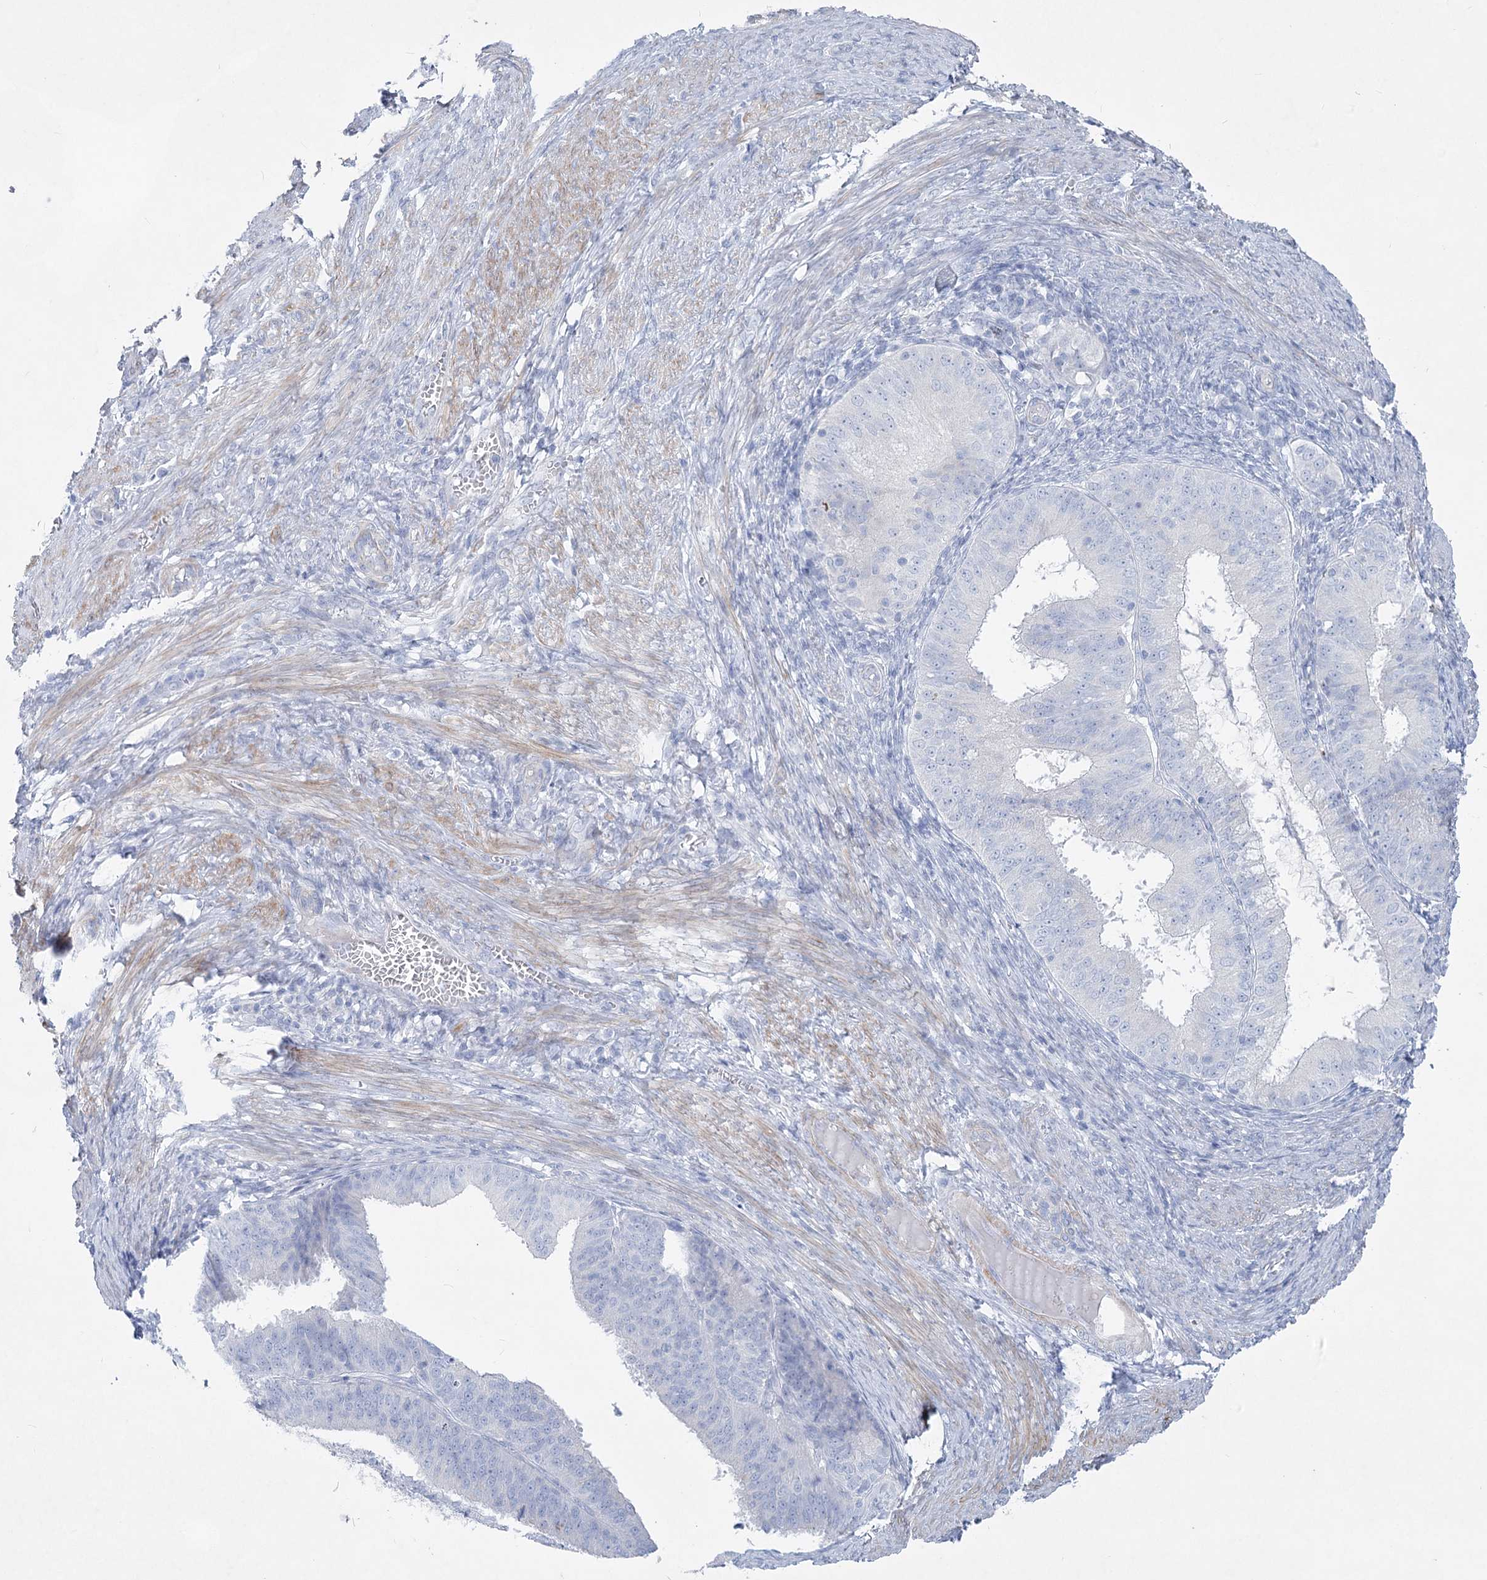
{"staining": {"intensity": "negative", "quantity": "none", "location": "none"}, "tissue": "endometrial cancer", "cell_type": "Tumor cells", "image_type": "cancer", "snomed": [{"axis": "morphology", "description": "Adenocarcinoma, NOS"}, {"axis": "topography", "description": "Endometrium"}], "caption": "Endometrial cancer stained for a protein using immunohistochemistry (IHC) shows no staining tumor cells.", "gene": "WDR74", "patient": {"sex": "female", "age": 51}}